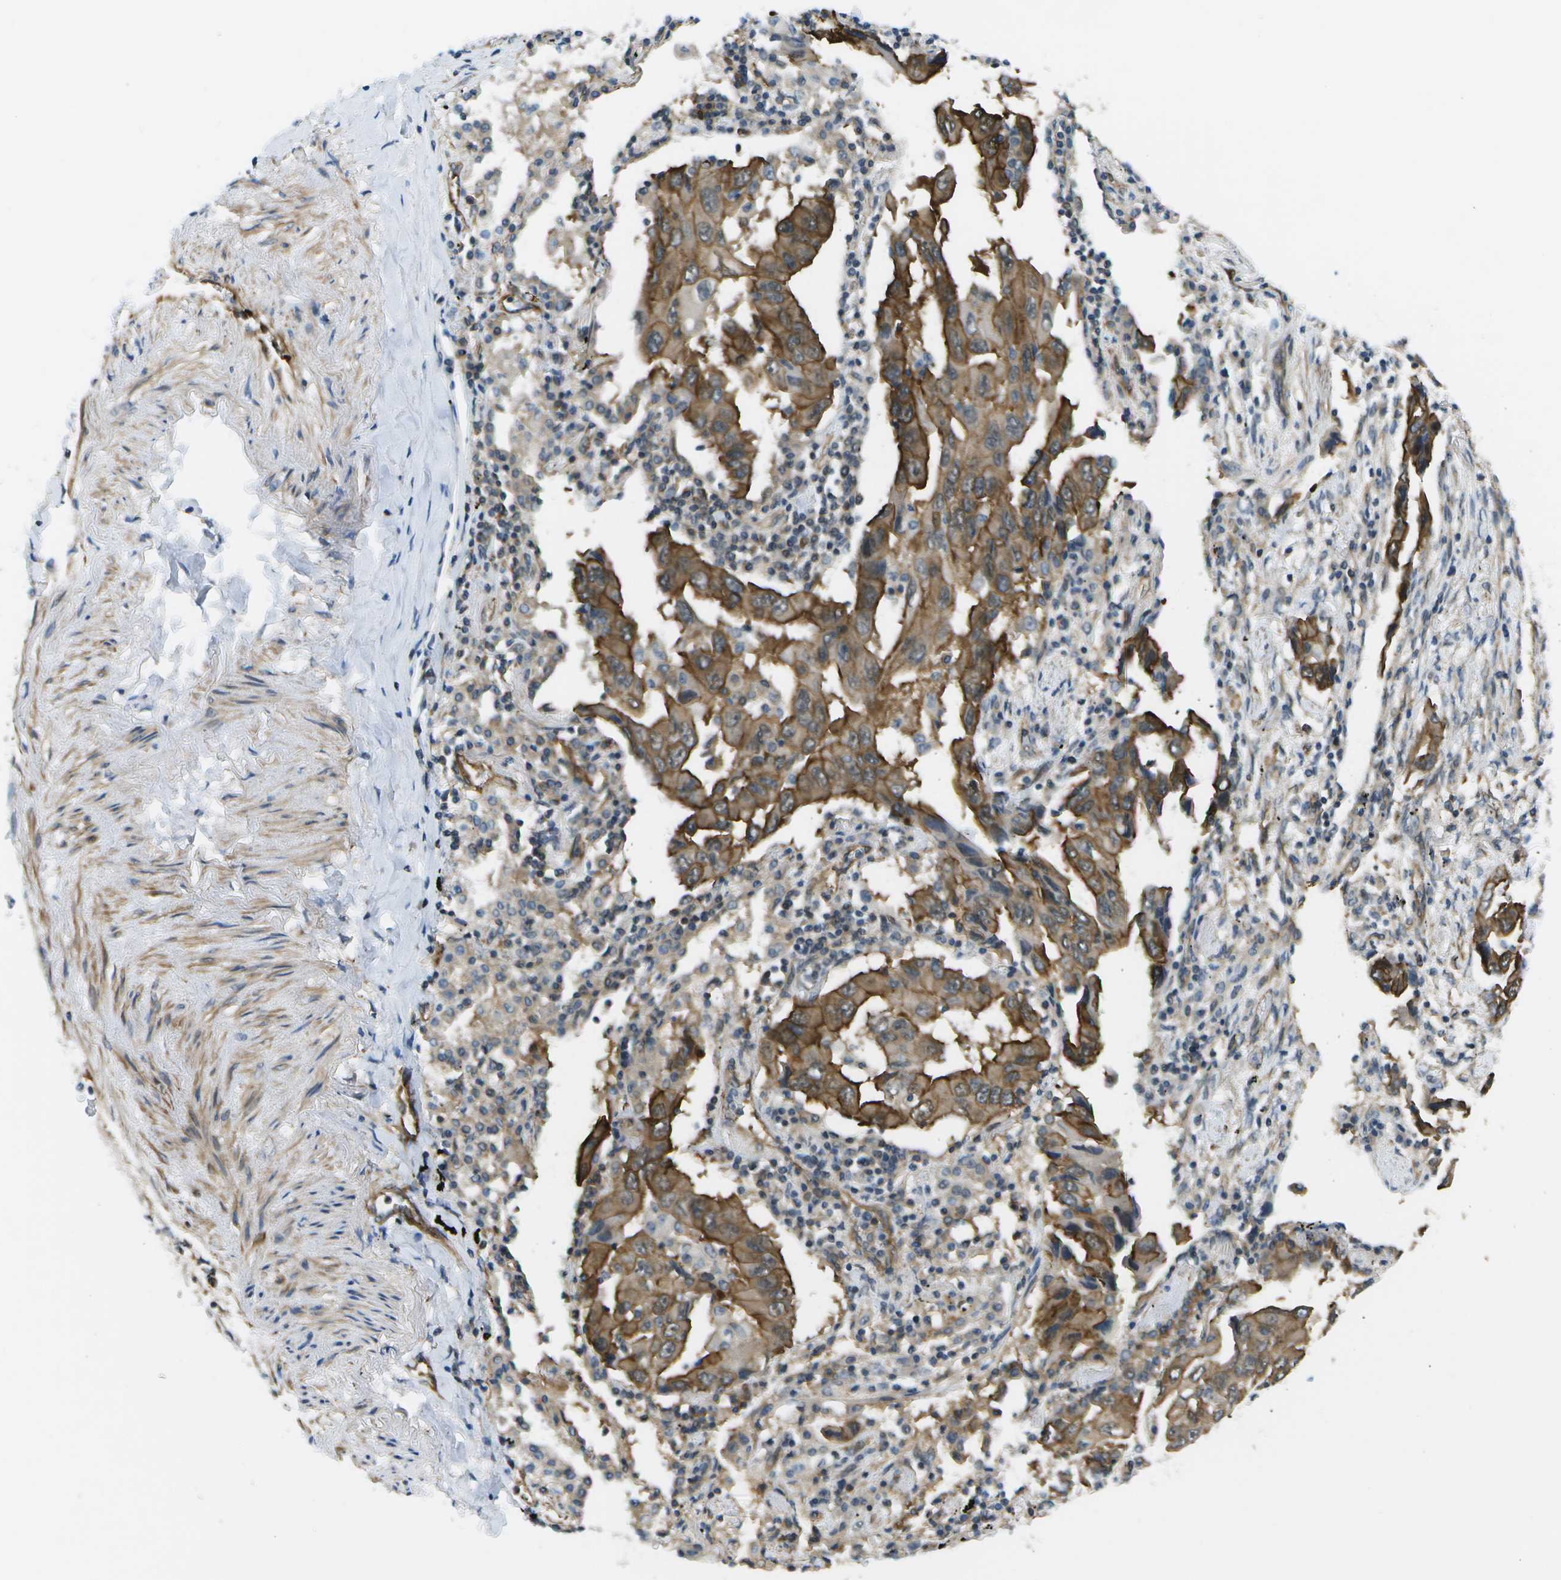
{"staining": {"intensity": "strong", "quantity": ">75%", "location": "cytoplasmic/membranous"}, "tissue": "lung cancer", "cell_type": "Tumor cells", "image_type": "cancer", "snomed": [{"axis": "morphology", "description": "Adenocarcinoma, NOS"}, {"axis": "topography", "description": "Lung"}], "caption": "A brown stain highlights strong cytoplasmic/membranous staining of a protein in lung cancer (adenocarcinoma) tumor cells.", "gene": "KIAA0040", "patient": {"sex": "female", "age": 65}}